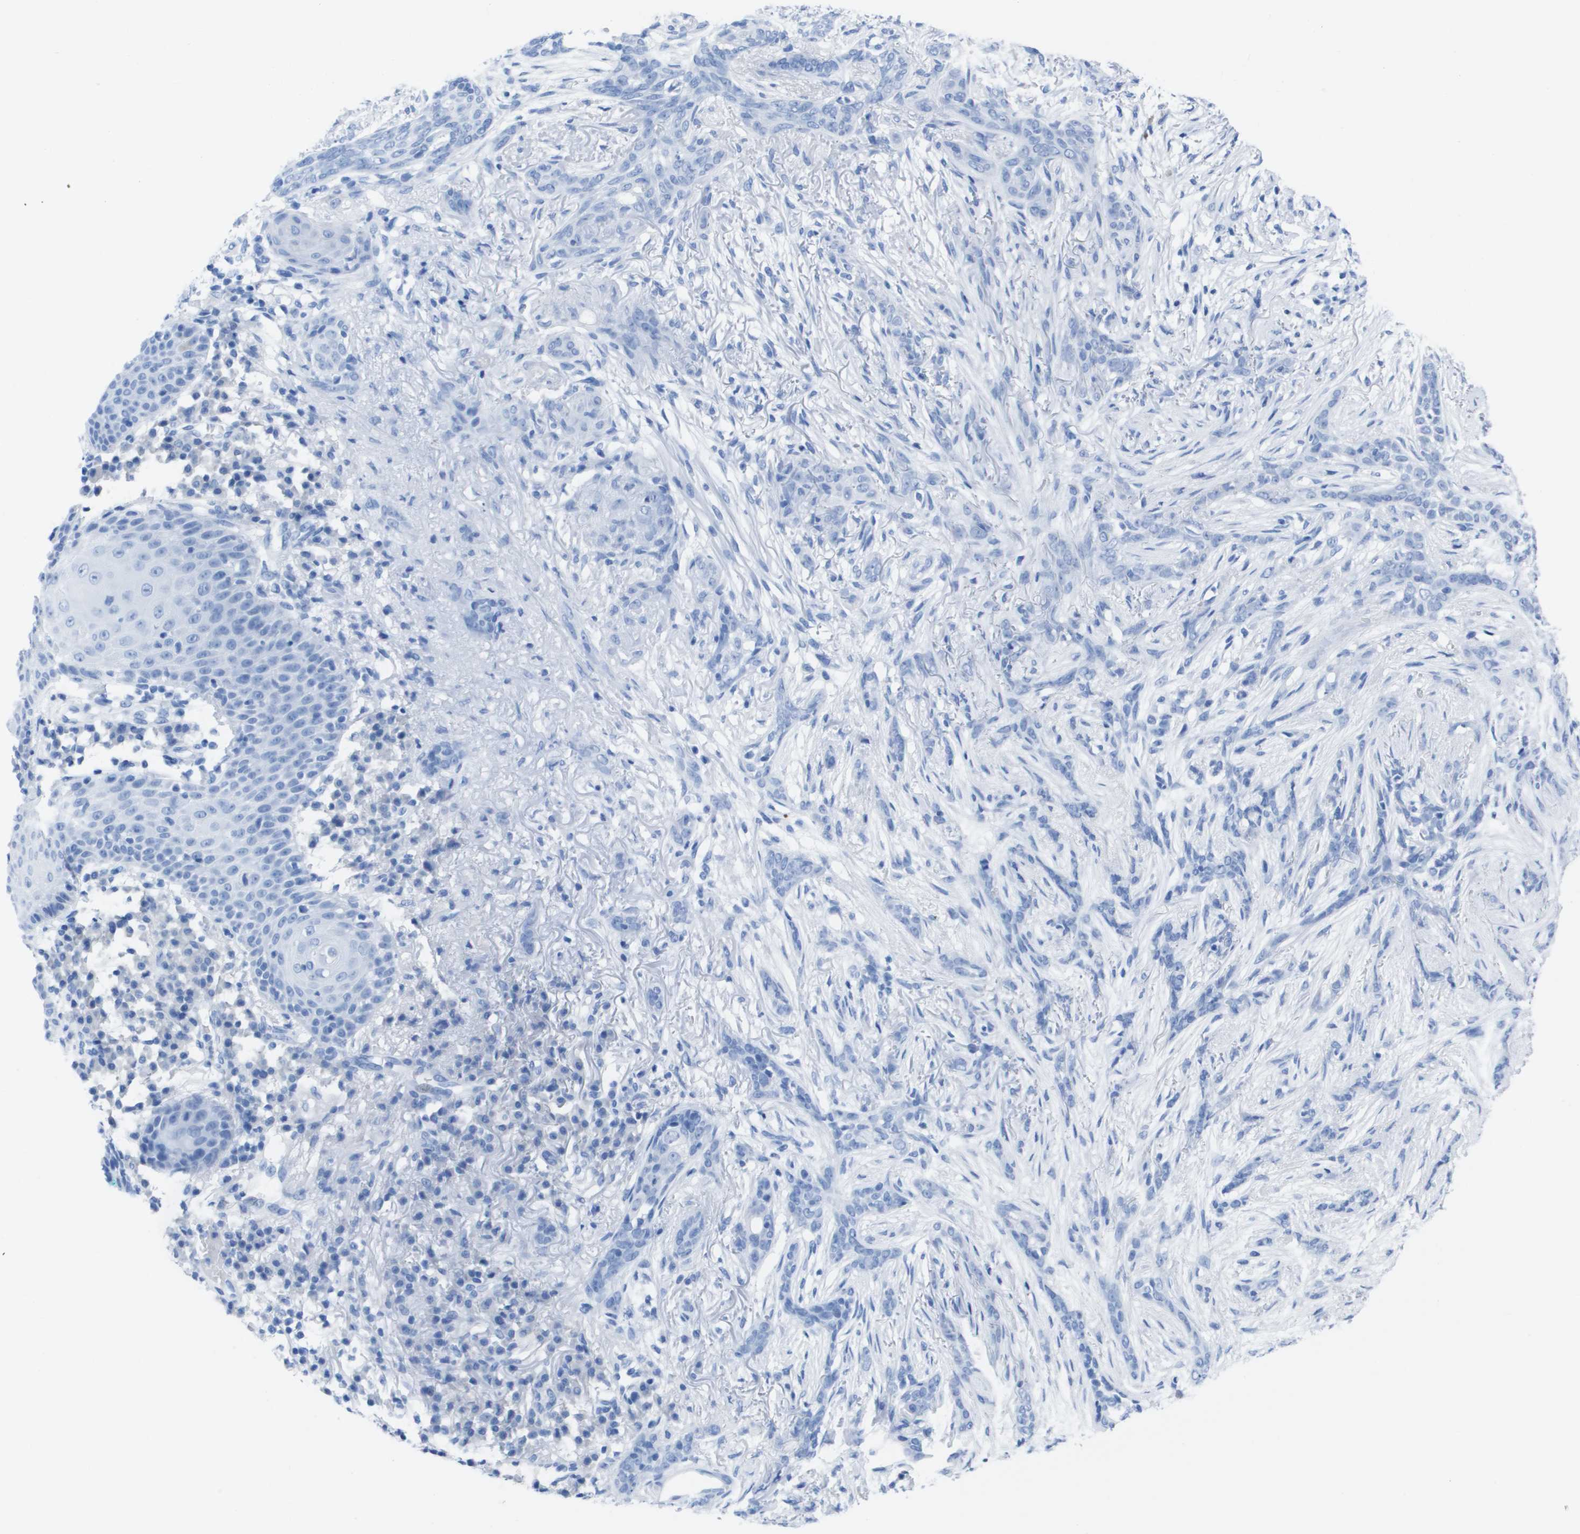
{"staining": {"intensity": "negative", "quantity": "none", "location": "none"}, "tissue": "skin cancer", "cell_type": "Tumor cells", "image_type": "cancer", "snomed": [{"axis": "morphology", "description": "Basal cell carcinoma"}, {"axis": "morphology", "description": "Adnexal tumor, benign"}, {"axis": "topography", "description": "Skin"}], "caption": "Tumor cells are negative for protein expression in human skin cancer. (DAB (3,3'-diaminobenzidine) immunohistochemistry (IHC) with hematoxylin counter stain).", "gene": "KCNA3", "patient": {"sex": "female", "age": 42}}